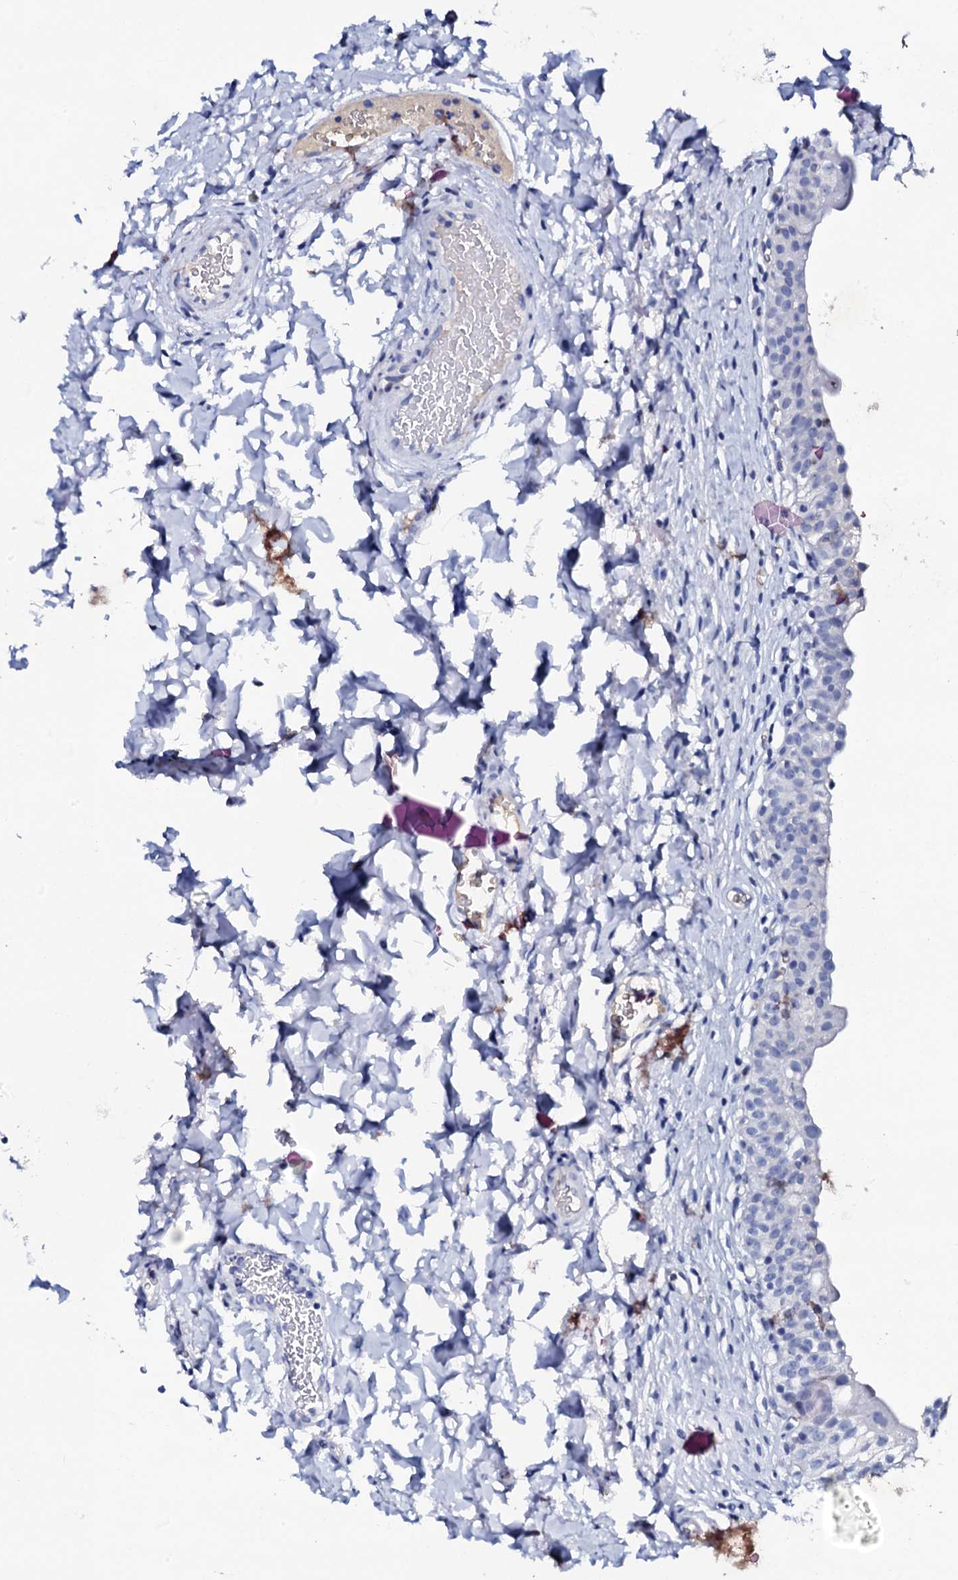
{"staining": {"intensity": "negative", "quantity": "none", "location": "none"}, "tissue": "urinary bladder", "cell_type": "Urothelial cells", "image_type": "normal", "snomed": [{"axis": "morphology", "description": "Normal tissue, NOS"}, {"axis": "topography", "description": "Urinary bladder"}], "caption": "Urothelial cells are negative for protein expression in benign human urinary bladder. (Immunohistochemistry, brightfield microscopy, high magnification).", "gene": "FBXL16", "patient": {"sex": "male", "age": 55}}